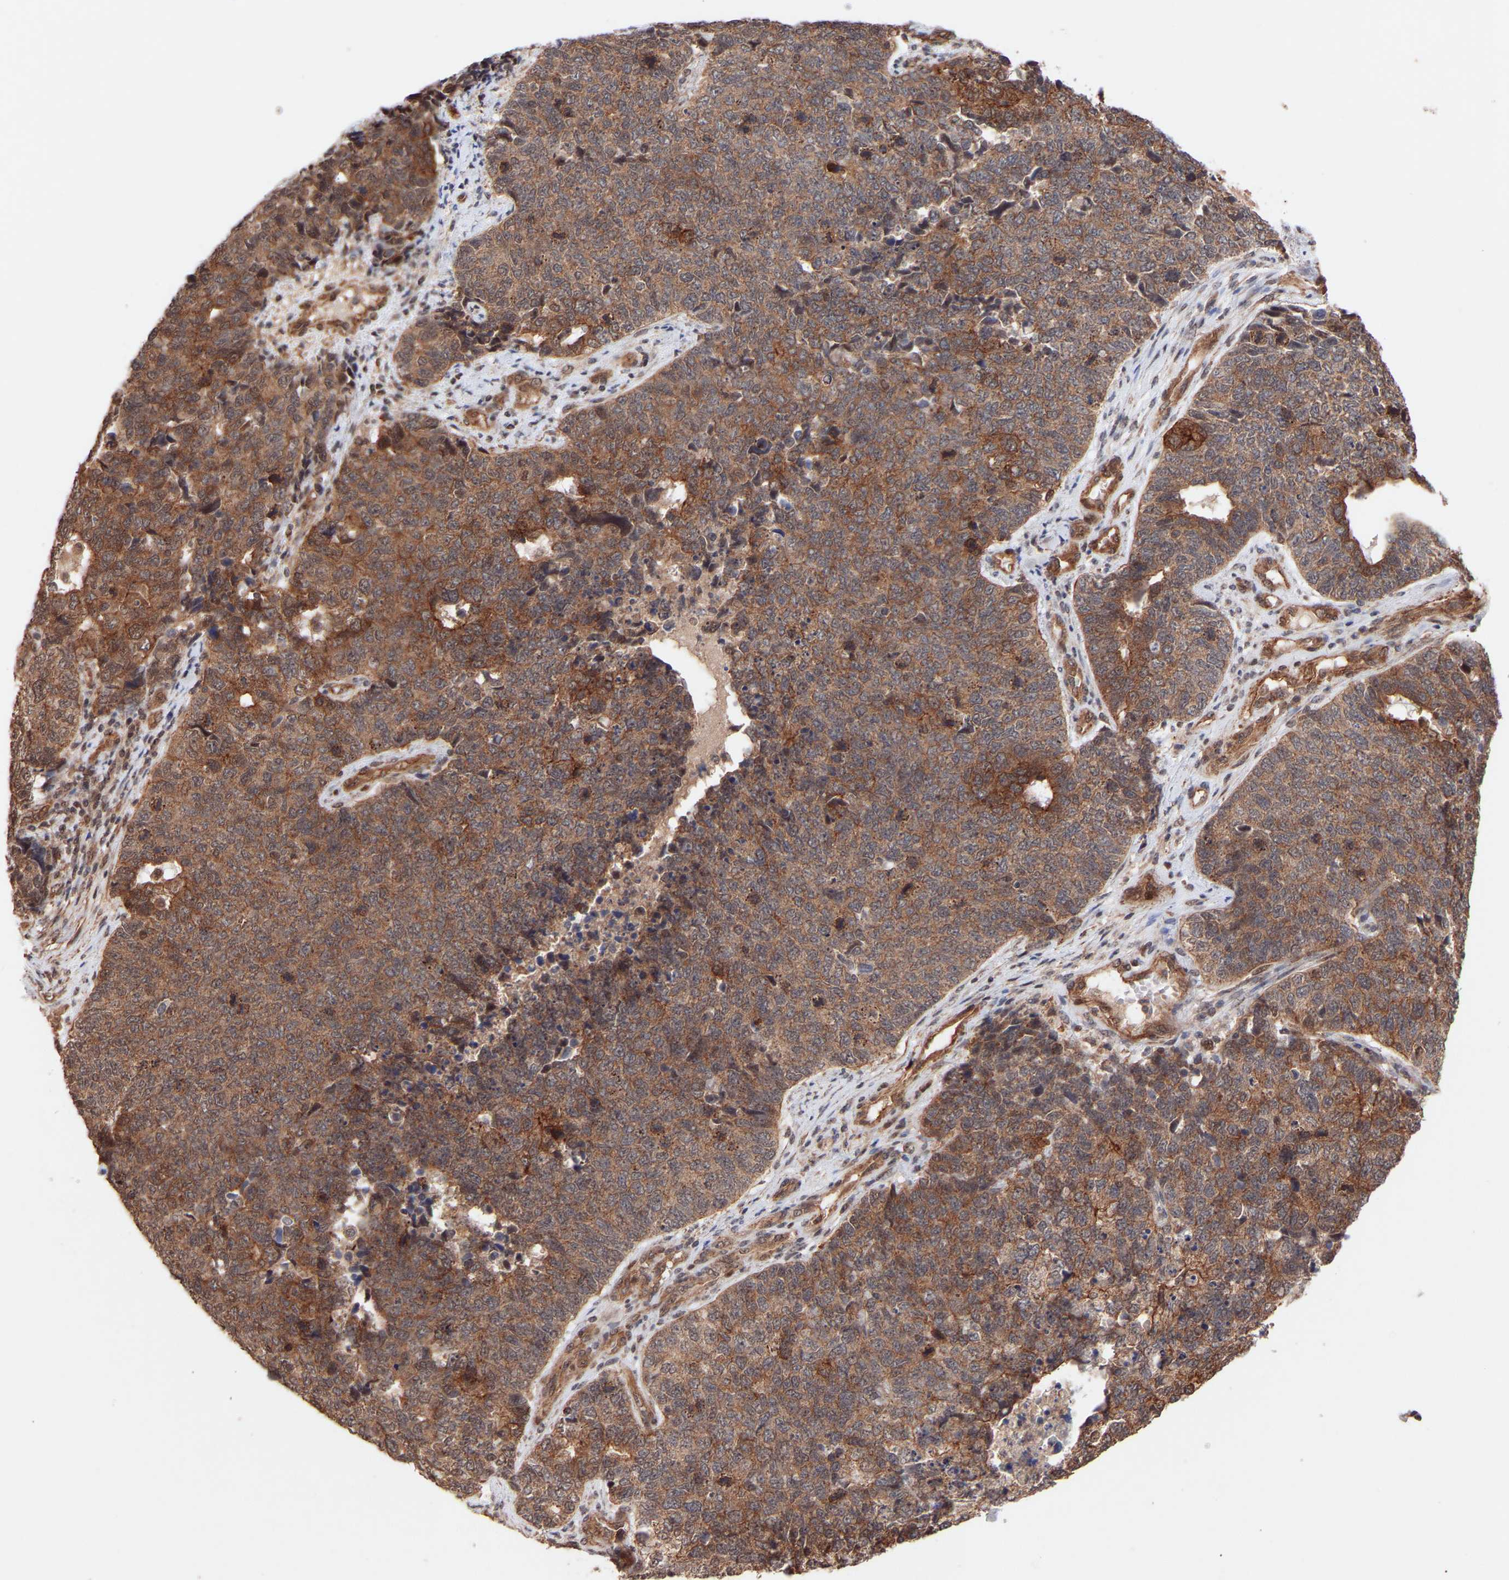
{"staining": {"intensity": "strong", "quantity": ">75%", "location": "cytoplasmic/membranous"}, "tissue": "cervical cancer", "cell_type": "Tumor cells", "image_type": "cancer", "snomed": [{"axis": "morphology", "description": "Squamous cell carcinoma, NOS"}, {"axis": "topography", "description": "Cervix"}], "caption": "A high amount of strong cytoplasmic/membranous positivity is appreciated in about >75% of tumor cells in squamous cell carcinoma (cervical) tissue.", "gene": "PDLIM5", "patient": {"sex": "female", "age": 63}}